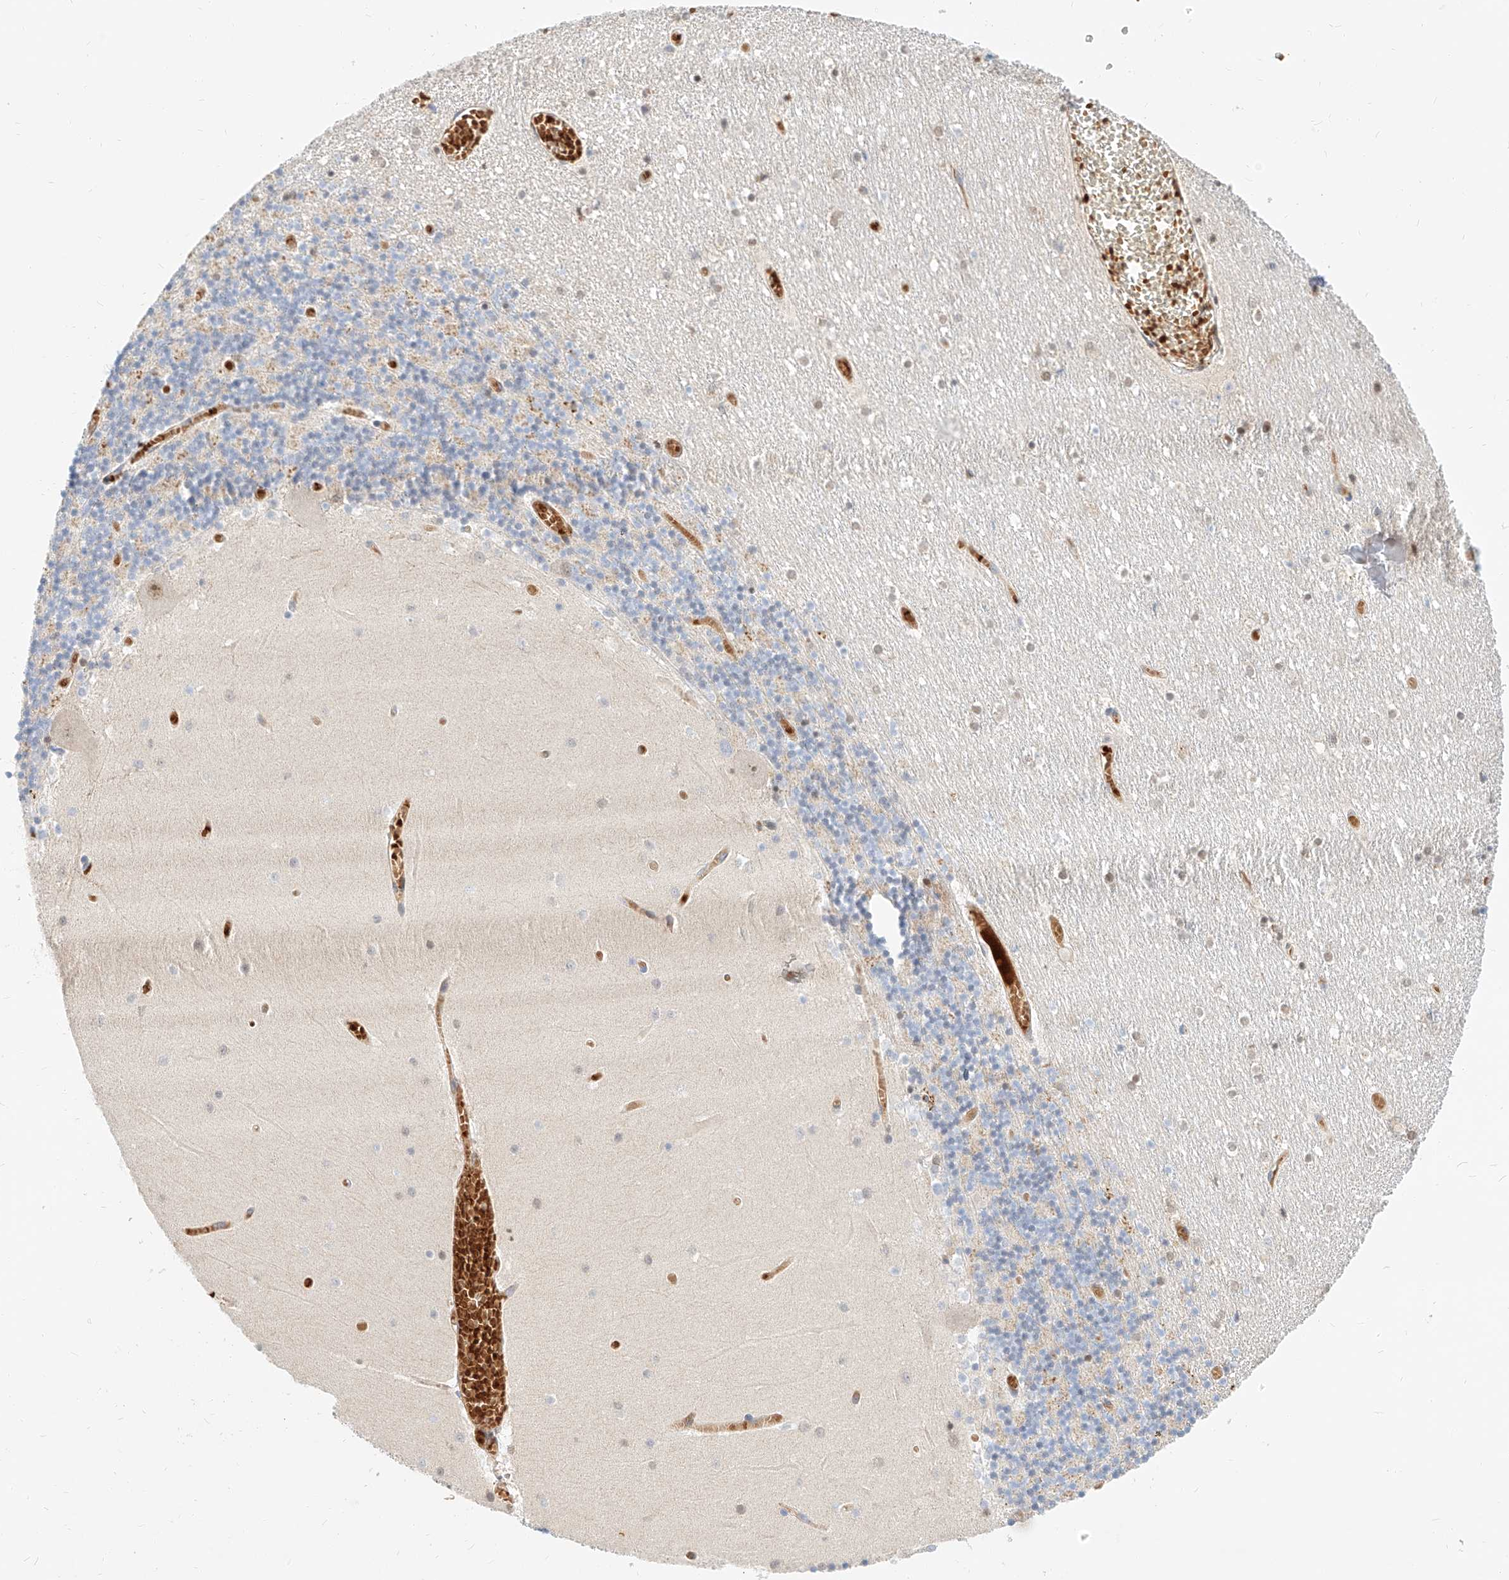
{"staining": {"intensity": "moderate", "quantity": "<25%", "location": "nuclear"}, "tissue": "cerebellum", "cell_type": "Cells in granular layer", "image_type": "normal", "snomed": [{"axis": "morphology", "description": "Normal tissue, NOS"}, {"axis": "topography", "description": "Cerebellum"}], "caption": "Immunohistochemistry micrograph of benign cerebellum stained for a protein (brown), which displays low levels of moderate nuclear positivity in approximately <25% of cells in granular layer.", "gene": "CBX8", "patient": {"sex": "female", "age": 28}}